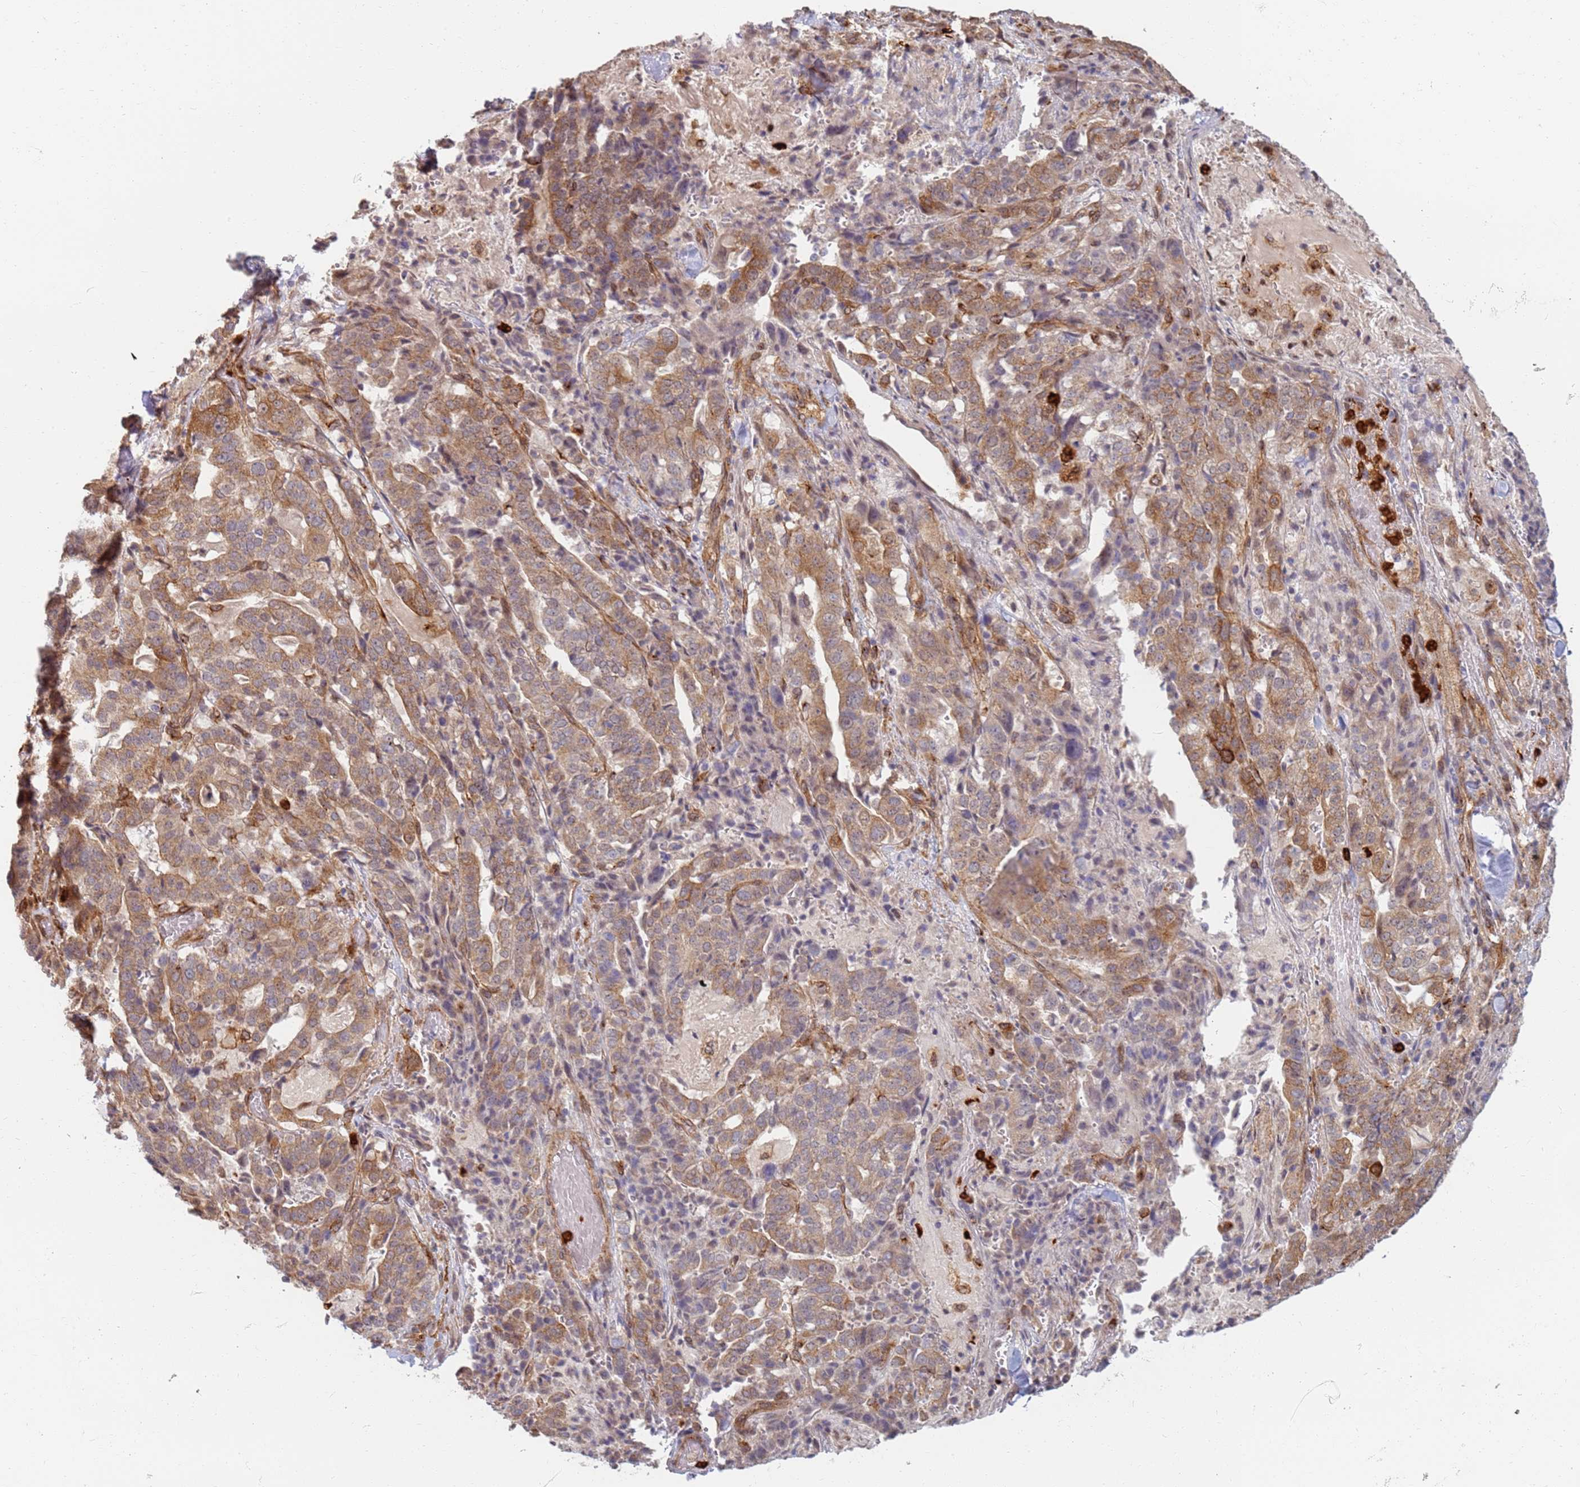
{"staining": {"intensity": "moderate", "quantity": ">75%", "location": "cytoplasmic/membranous"}, "tissue": "stomach cancer", "cell_type": "Tumor cells", "image_type": "cancer", "snomed": [{"axis": "morphology", "description": "Adenocarcinoma, NOS"}, {"axis": "topography", "description": "Stomach"}], "caption": "A high-resolution photomicrograph shows immunohistochemistry (IHC) staining of adenocarcinoma (stomach), which shows moderate cytoplasmic/membranous positivity in approximately >75% of tumor cells.", "gene": "CEP170", "patient": {"sex": "male", "age": 48}}